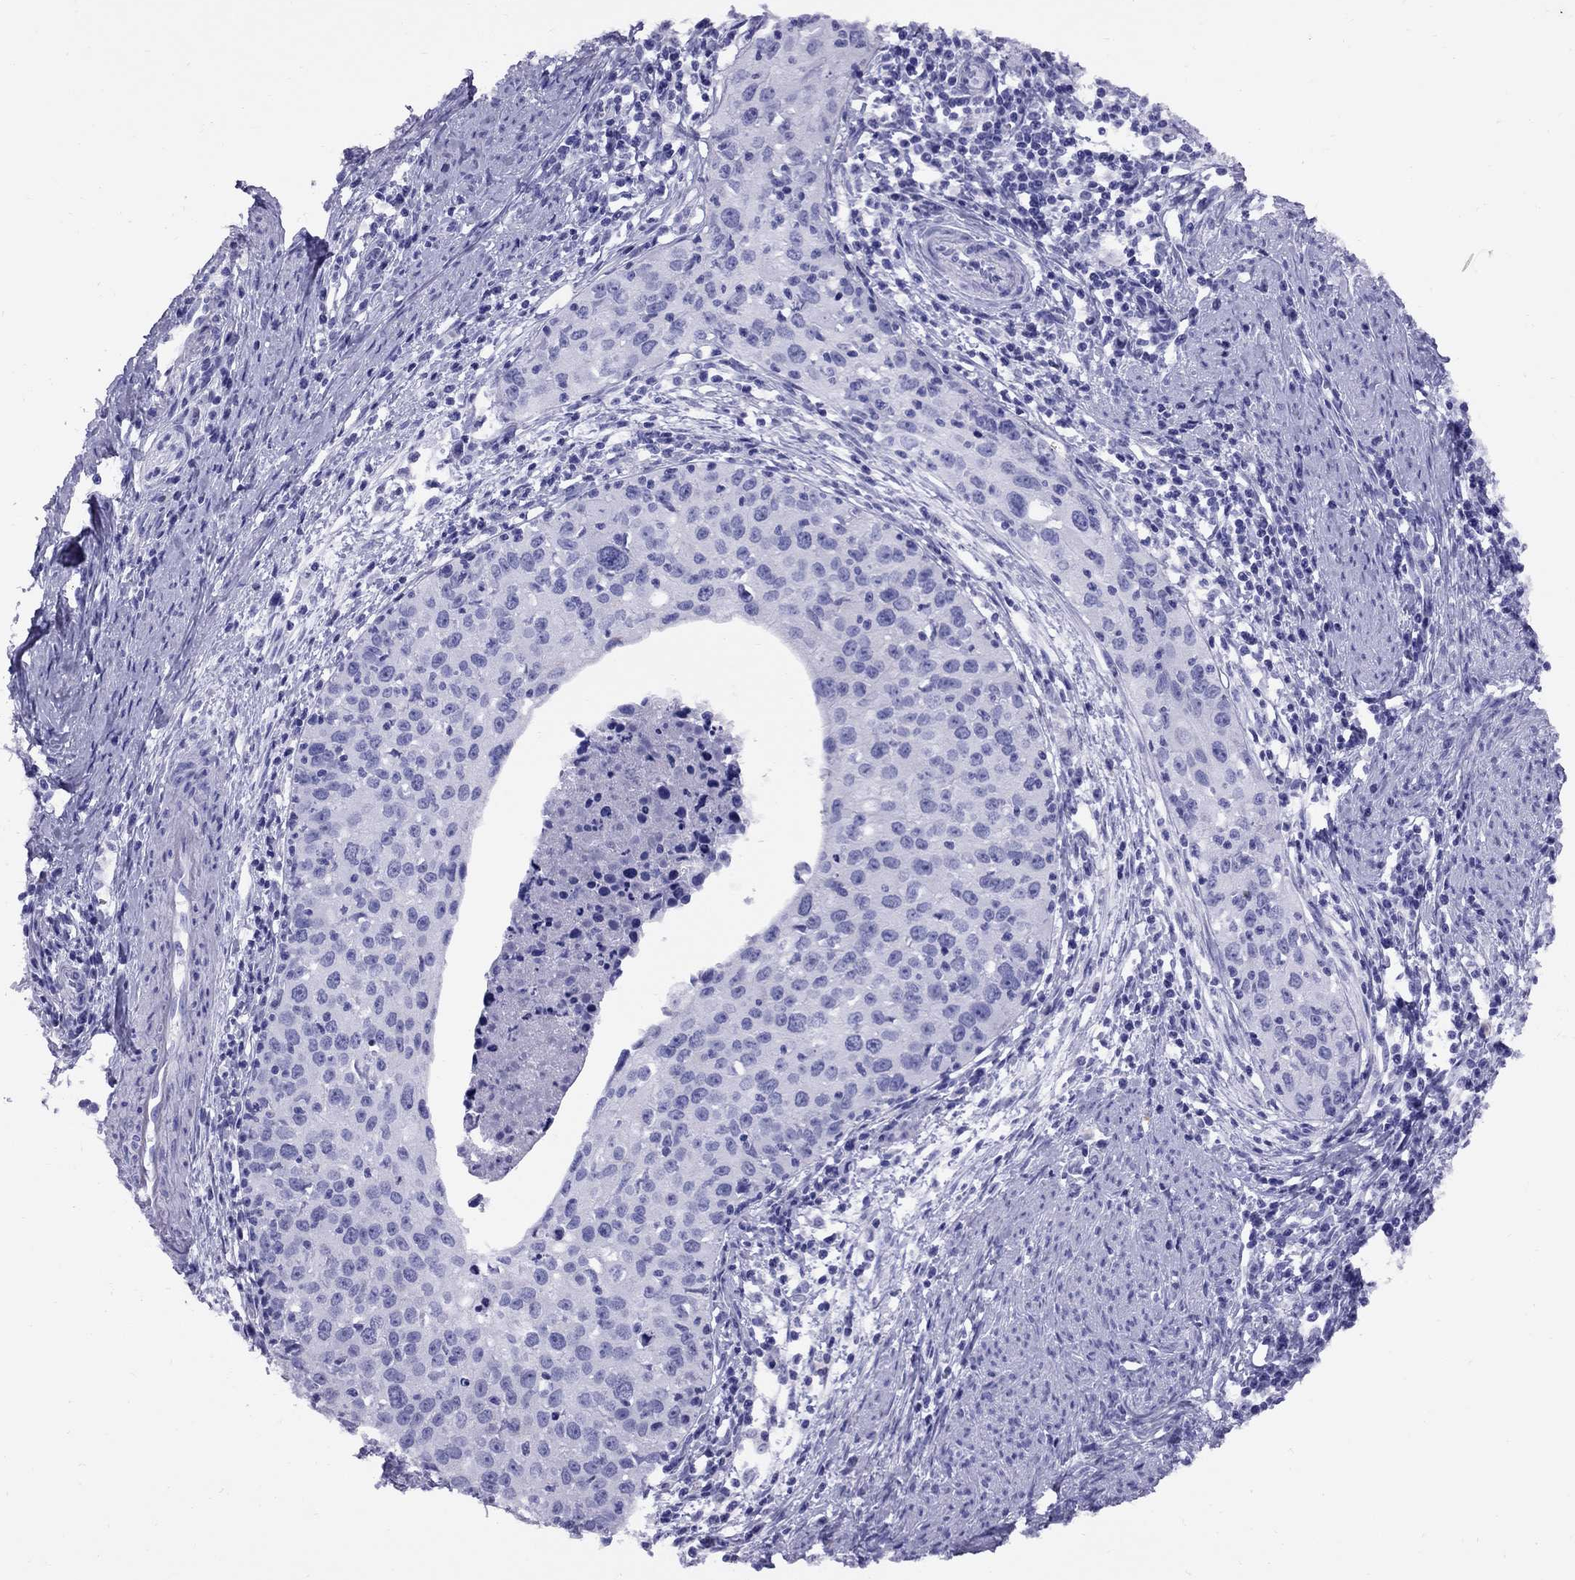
{"staining": {"intensity": "negative", "quantity": "none", "location": "none"}, "tissue": "cervical cancer", "cell_type": "Tumor cells", "image_type": "cancer", "snomed": [{"axis": "morphology", "description": "Squamous cell carcinoma, NOS"}, {"axis": "topography", "description": "Cervix"}], "caption": "There is no significant positivity in tumor cells of cervical cancer (squamous cell carcinoma). (DAB (3,3'-diaminobenzidine) immunohistochemistry (IHC) visualized using brightfield microscopy, high magnification).", "gene": "AVPR1B", "patient": {"sex": "female", "age": 40}}